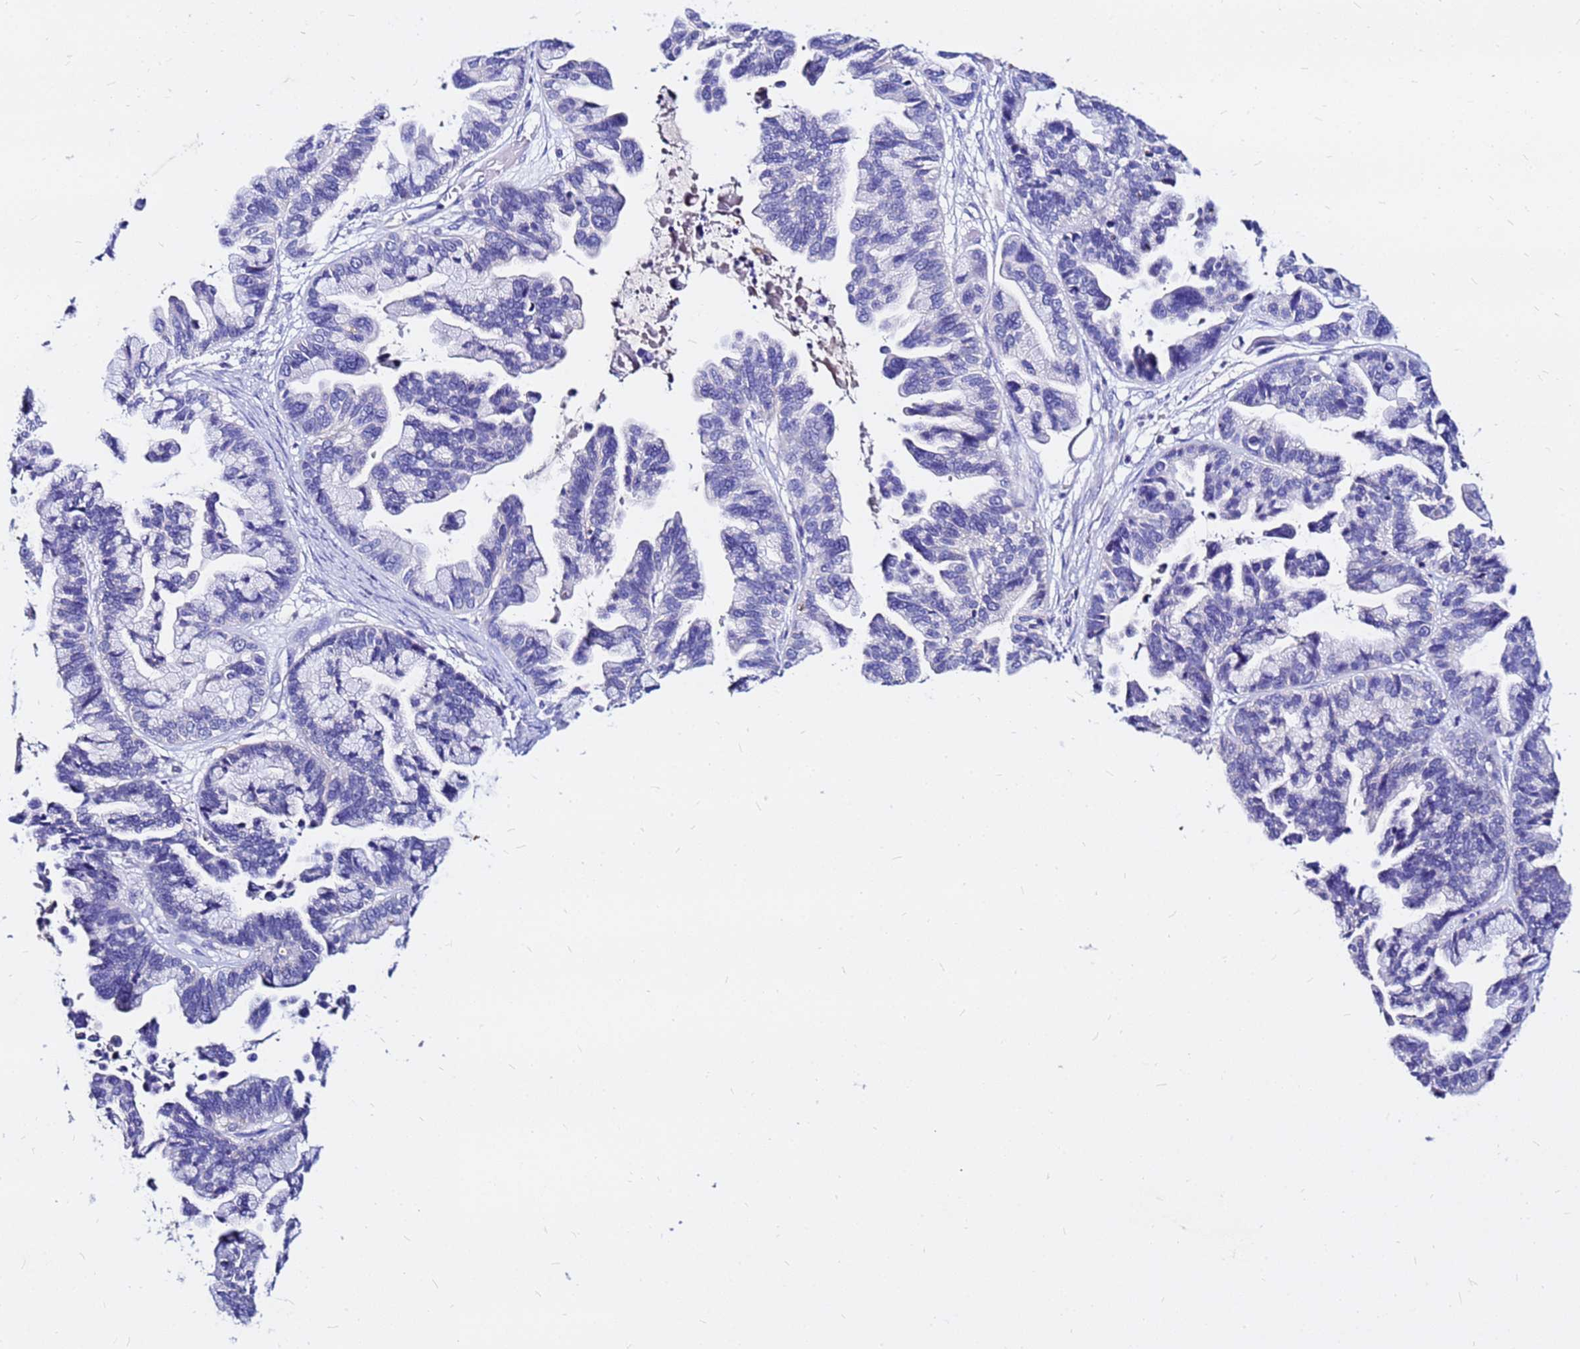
{"staining": {"intensity": "negative", "quantity": "none", "location": "none"}, "tissue": "ovarian cancer", "cell_type": "Tumor cells", "image_type": "cancer", "snomed": [{"axis": "morphology", "description": "Cystadenocarcinoma, serous, NOS"}, {"axis": "topography", "description": "Ovary"}], "caption": "Ovarian serous cystadenocarcinoma stained for a protein using IHC demonstrates no expression tumor cells.", "gene": "FAM183A", "patient": {"sex": "female", "age": 56}}